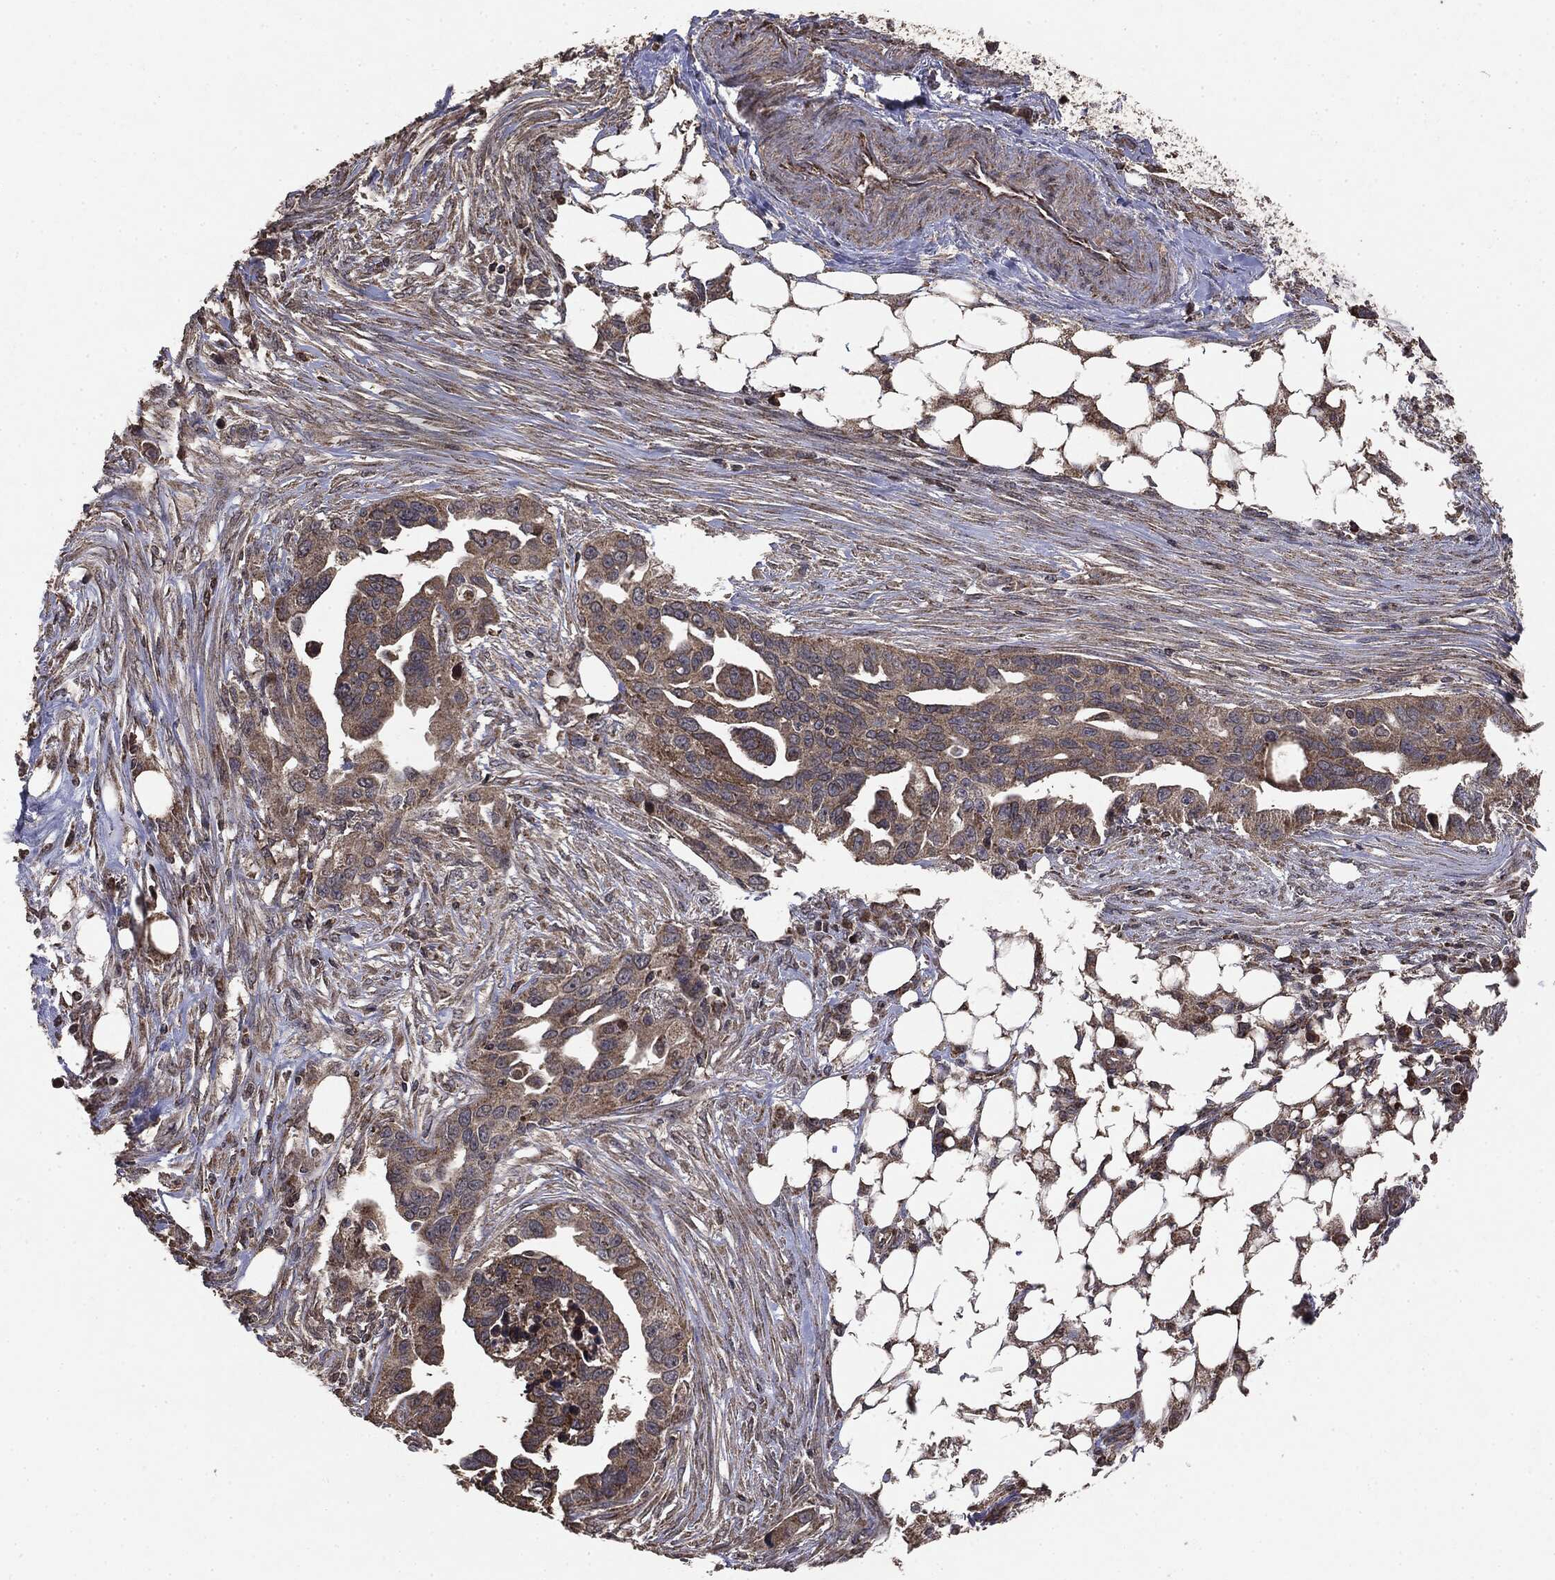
{"staining": {"intensity": "weak", "quantity": ">75%", "location": "cytoplasmic/membranous"}, "tissue": "ovarian cancer", "cell_type": "Tumor cells", "image_type": "cancer", "snomed": [{"axis": "morphology", "description": "Carcinoma, endometroid"}, {"axis": "morphology", "description": "Cystadenocarcinoma, serous, NOS"}, {"axis": "topography", "description": "Ovary"}], "caption": "Endometroid carcinoma (ovarian) stained with a brown dye reveals weak cytoplasmic/membranous positive staining in approximately >75% of tumor cells.", "gene": "MTOR", "patient": {"sex": "female", "age": 45}}